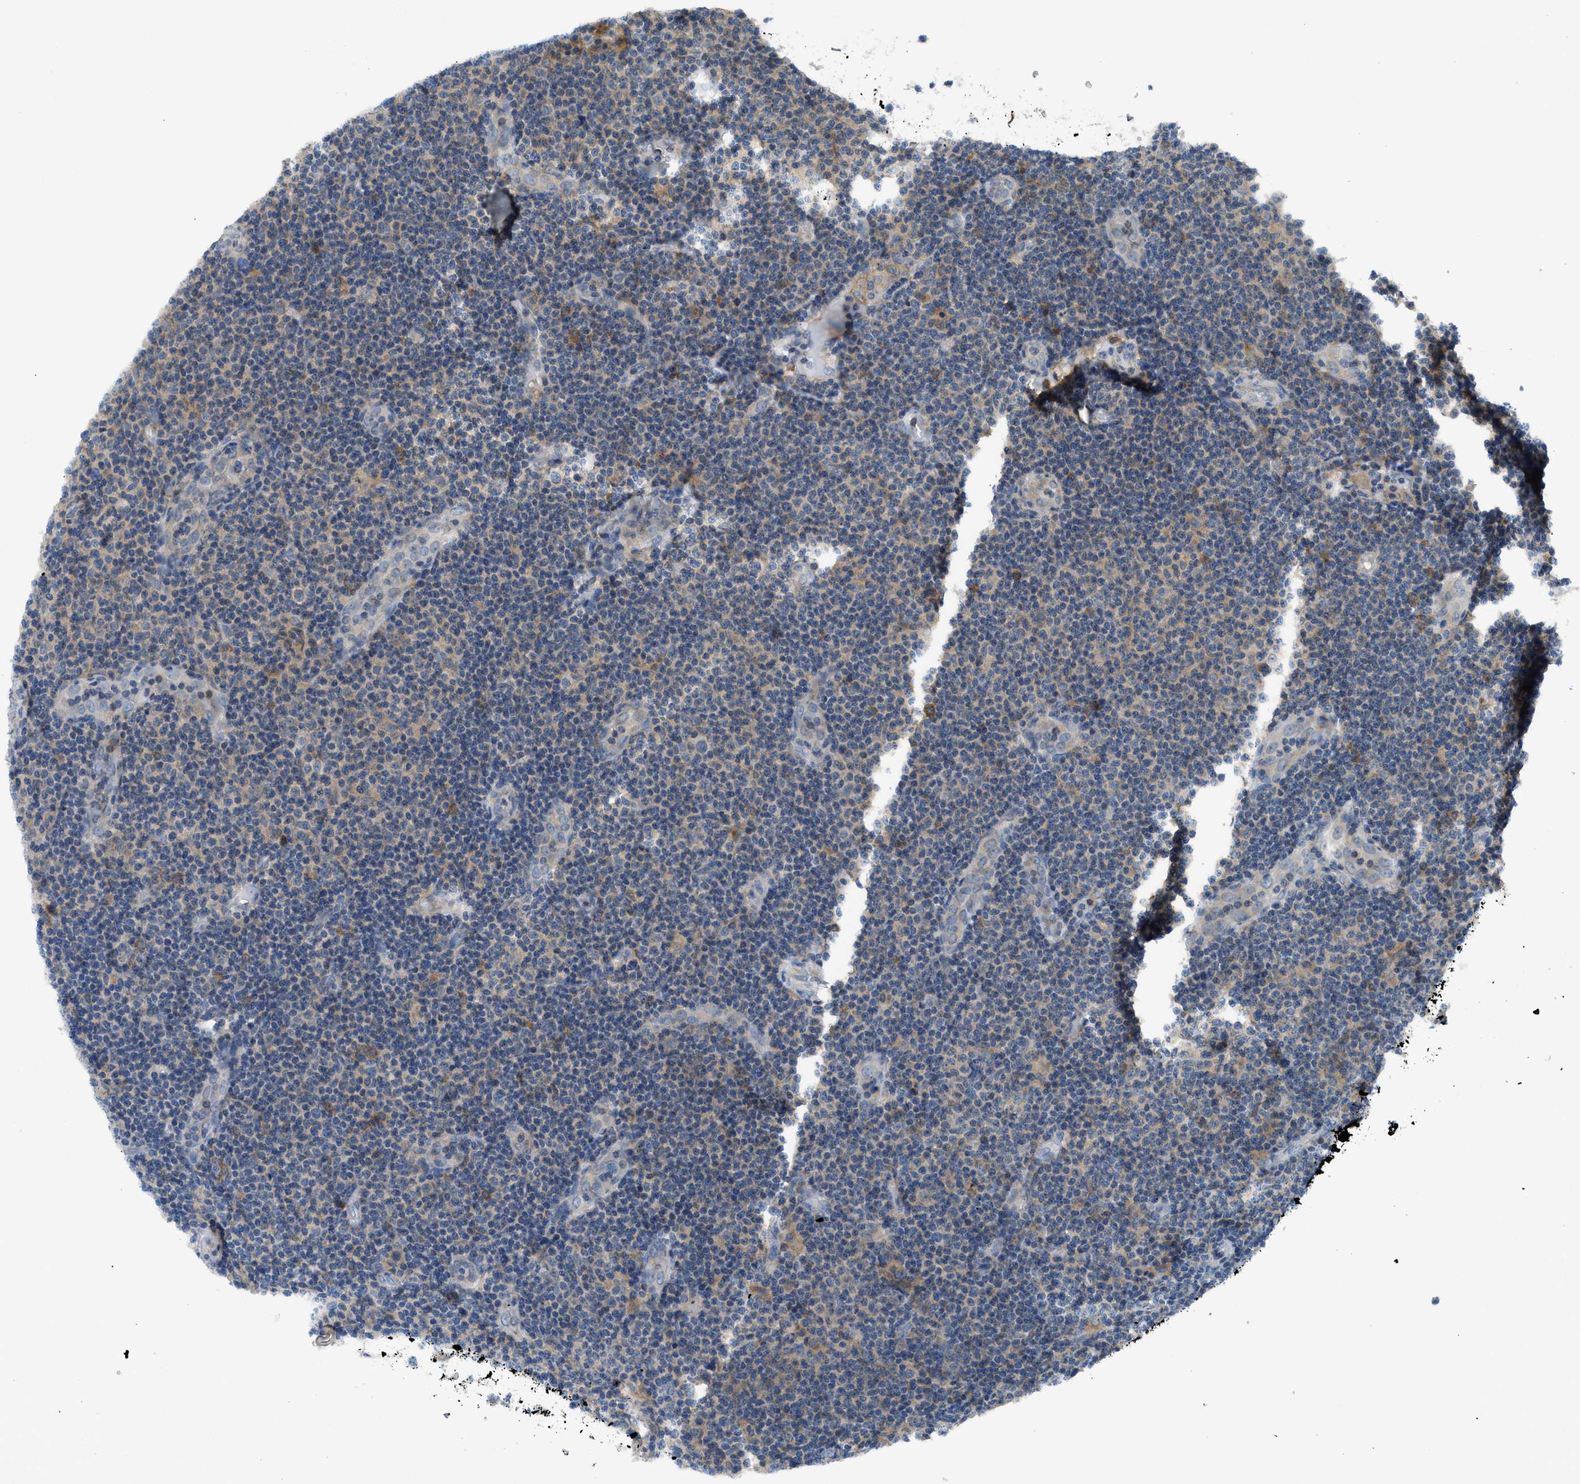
{"staining": {"intensity": "weak", "quantity": "<25%", "location": "cytoplasmic/membranous"}, "tissue": "lymphoma", "cell_type": "Tumor cells", "image_type": "cancer", "snomed": [{"axis": "morphology", "description": "Malignant lymphoma, non-Hodgkin's type, Low grade"}, {"axis": "topography", "description": "Lymph node"}], "caption": "An IHC histopathology image of lymphoma is shown. There is no staining in tumor cells of lymphoma.", "gene": "PAFAH2", "patient": {"sex": "male", "age": 83}}